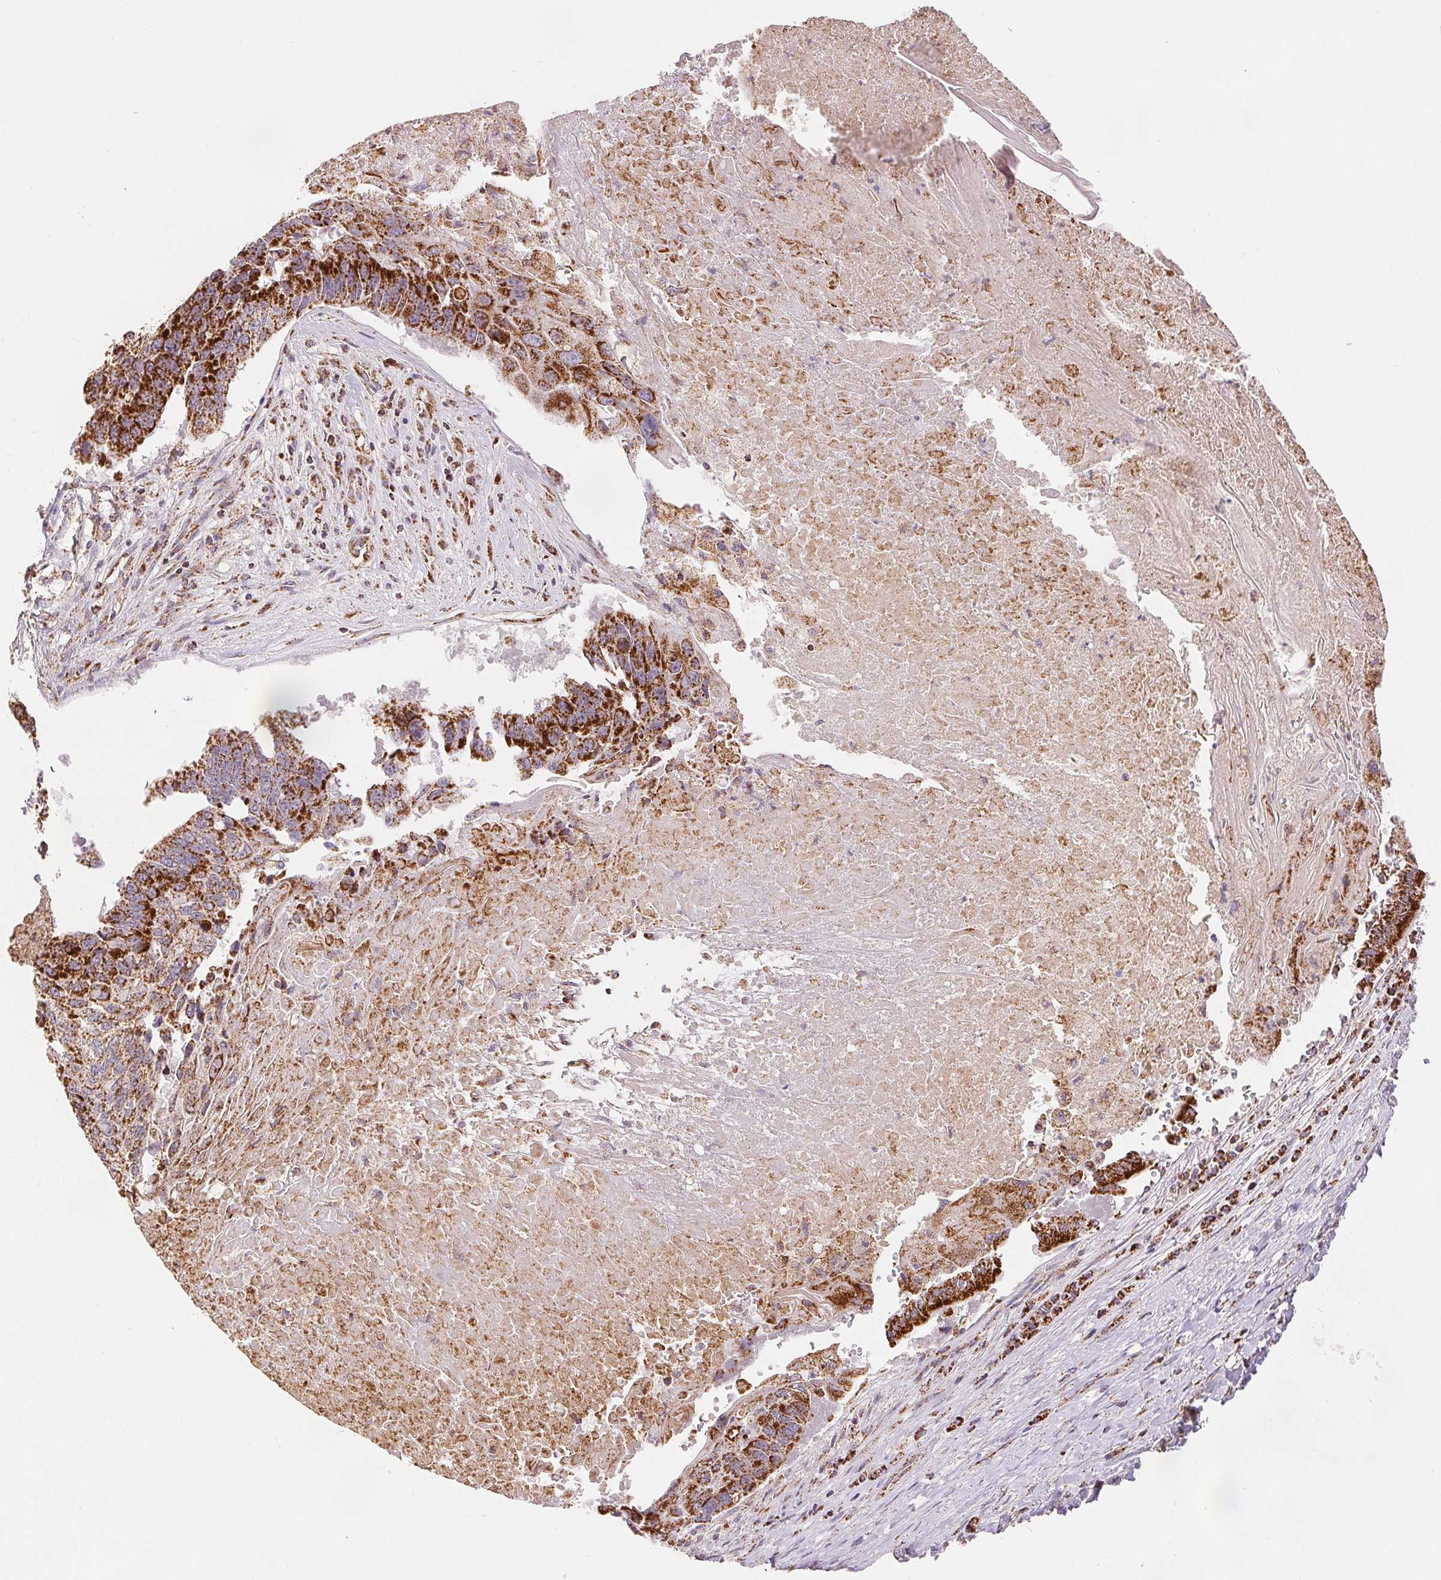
{"staining": {"intensity": "strong", "quantity": ">75%", "location": "cytoplasmic/membranous"}, "tissue": "lung cancer", "cell_type": "Tumor cells", "image_type": "cancer", "snomed": [{"axis": "morphology", "description": "Squamous cell carcinoma, NOS"}, {"axis": "topography", "description": "Lung"}], "caption": "Immunohistochemical staining of human lung cancer (squamous cell carcinoma) reveals high levels of strong cytoplasmic/membranous staining in approximately >75% of tumor cells. (brown staining indicates protein expression, while blue staining denotes nuclei).", "gene": "SDHB", "patient": {"sex": "male", "age": 73}}